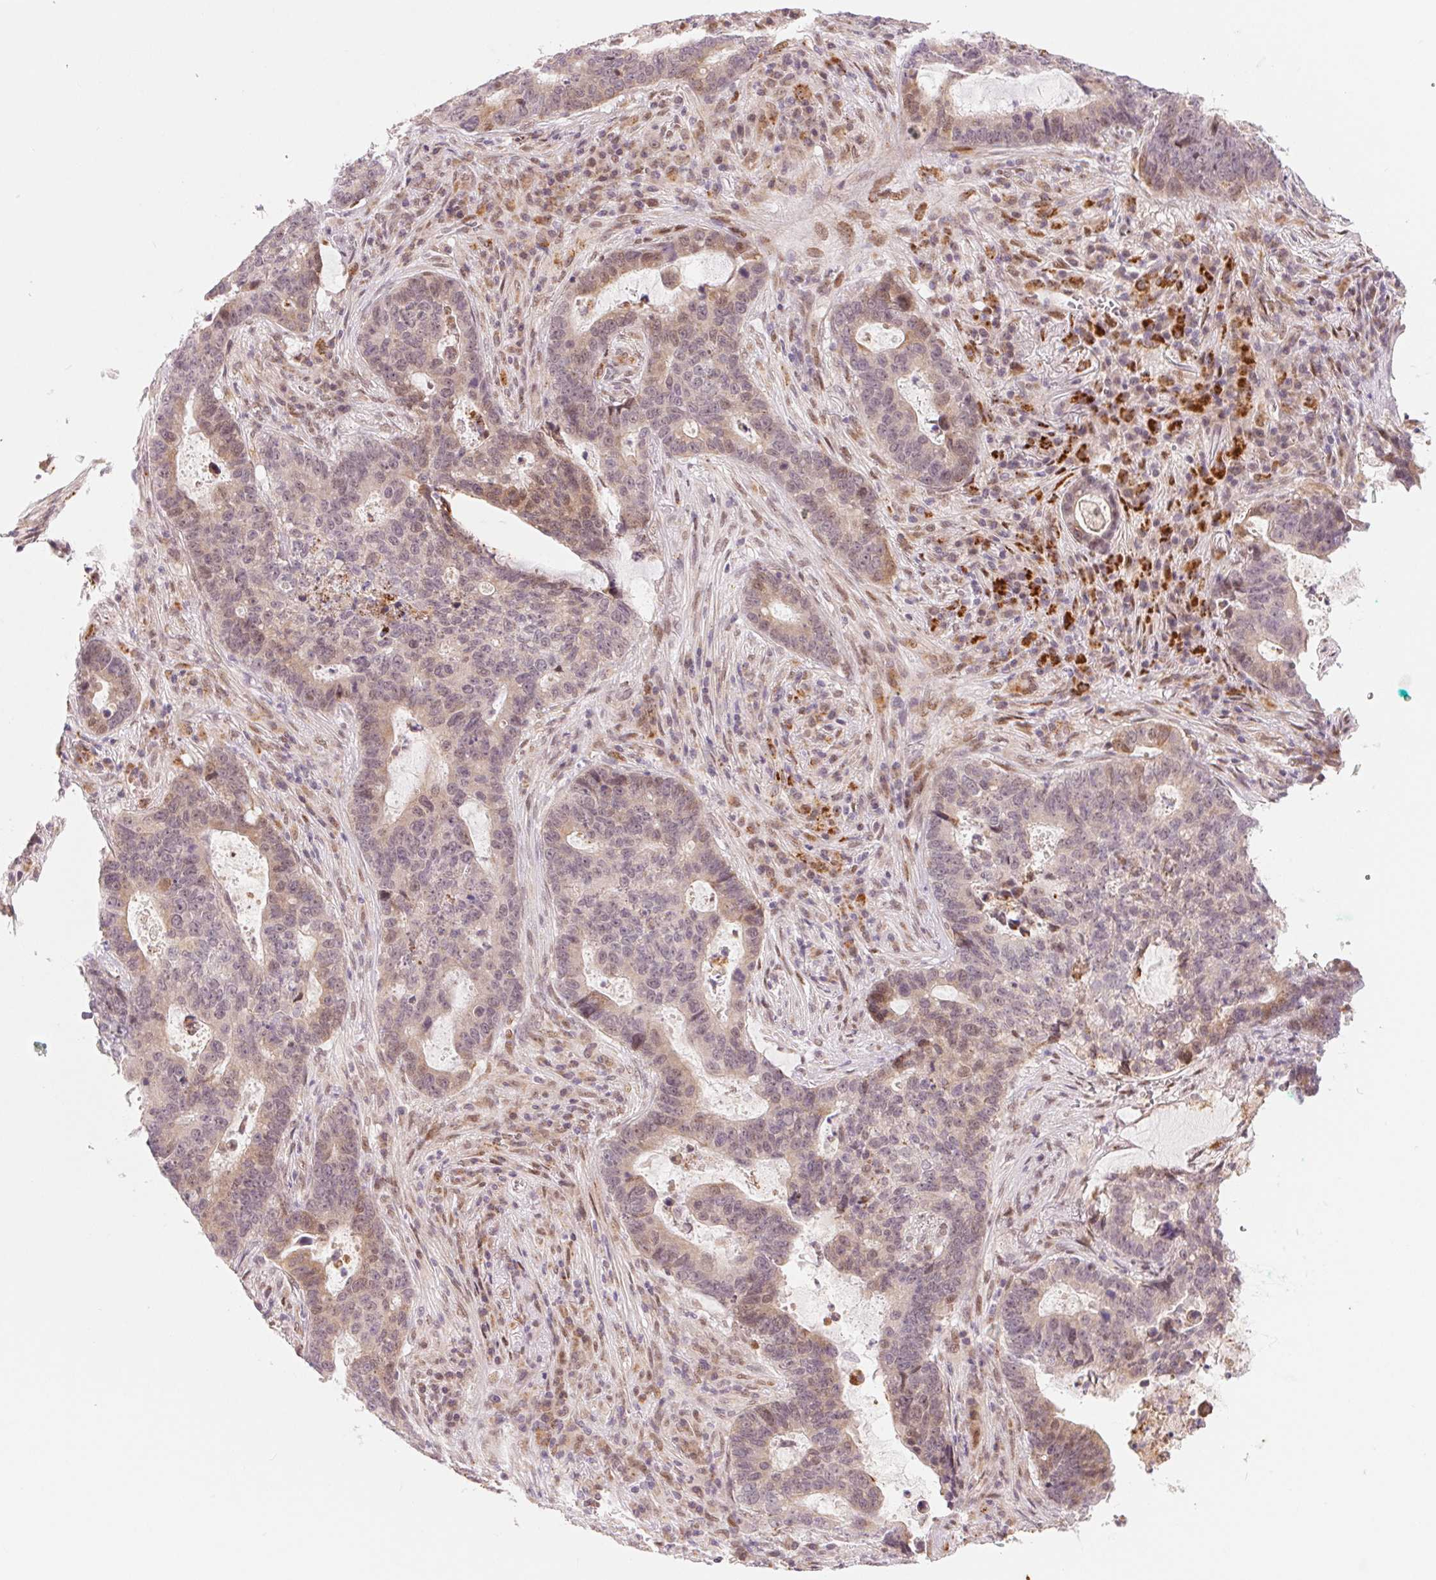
{"staining": {"intensity": "weak", "quantity": "<25%", "location": "cytoplasmic/membranous"}, "tissue": "lung cancer", "cell_type": "Tumor cells", "image_type": "cancer", "snomed": [{"axis": "morphology", "description": "Aneuploidy"}, {"axis": "morphology", "description": "Adenocarcinoma, NOS"}, {"axis": "morphology", "description": "Adenocarcinoma primary or metastatic"}, {"axis": "topography", "description": "Lung"}], "caption": "Immunohistochemistry (IHC) micrograph of neoplastic tissue: human lung adenocarcinoma primary or metastatic stained with DAB (3,3'-diaminobenzidine) reveals no significant protein positivity in tumor cells. Nuclei are stained in blue.", "gene": "ARHGAP32", "patient": {"sex": "female", "age": 75}}